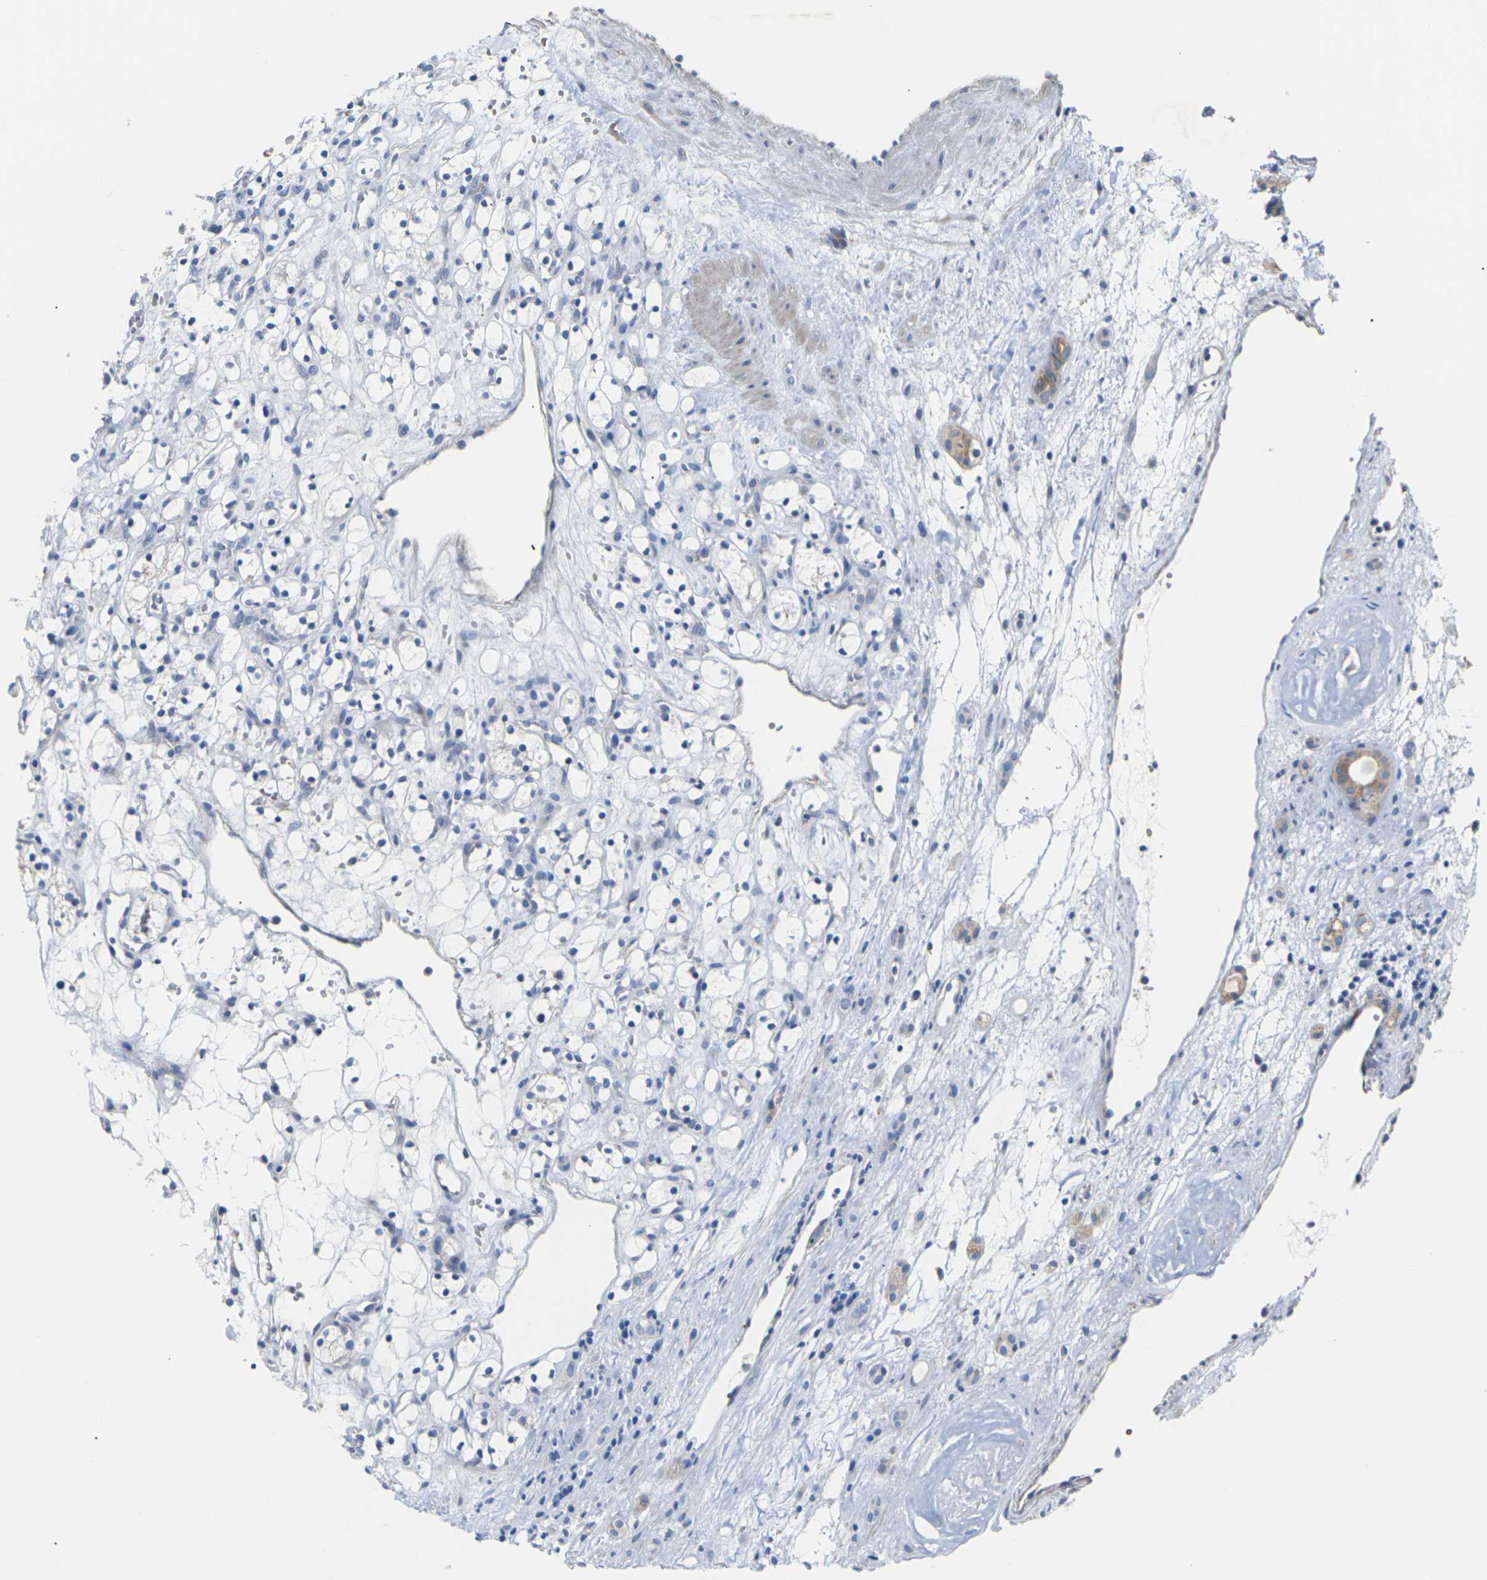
{"staining": {"intensity": "negative", "quantity": "none", "location": "none"}, "tissue": "renal cancer", "cell_type": "Tumor cells", "image_type": "cancer", "snomed": [{"axis": "morphology", "description": "Adenocarcinoma, NOS"}, {"axis": "topography", "description": "Kidney"}], "caption": "A micrograph of human renal cancer (adenocarcinoma) is negative for staining in tumor cells. (DAB (3,3'-diaminobenzidine) immunohistochemistry visualized using brightfield microscopy, high magnification).", "gene": "TMCO4", "patient": {"sex": "female", "age": 60}}